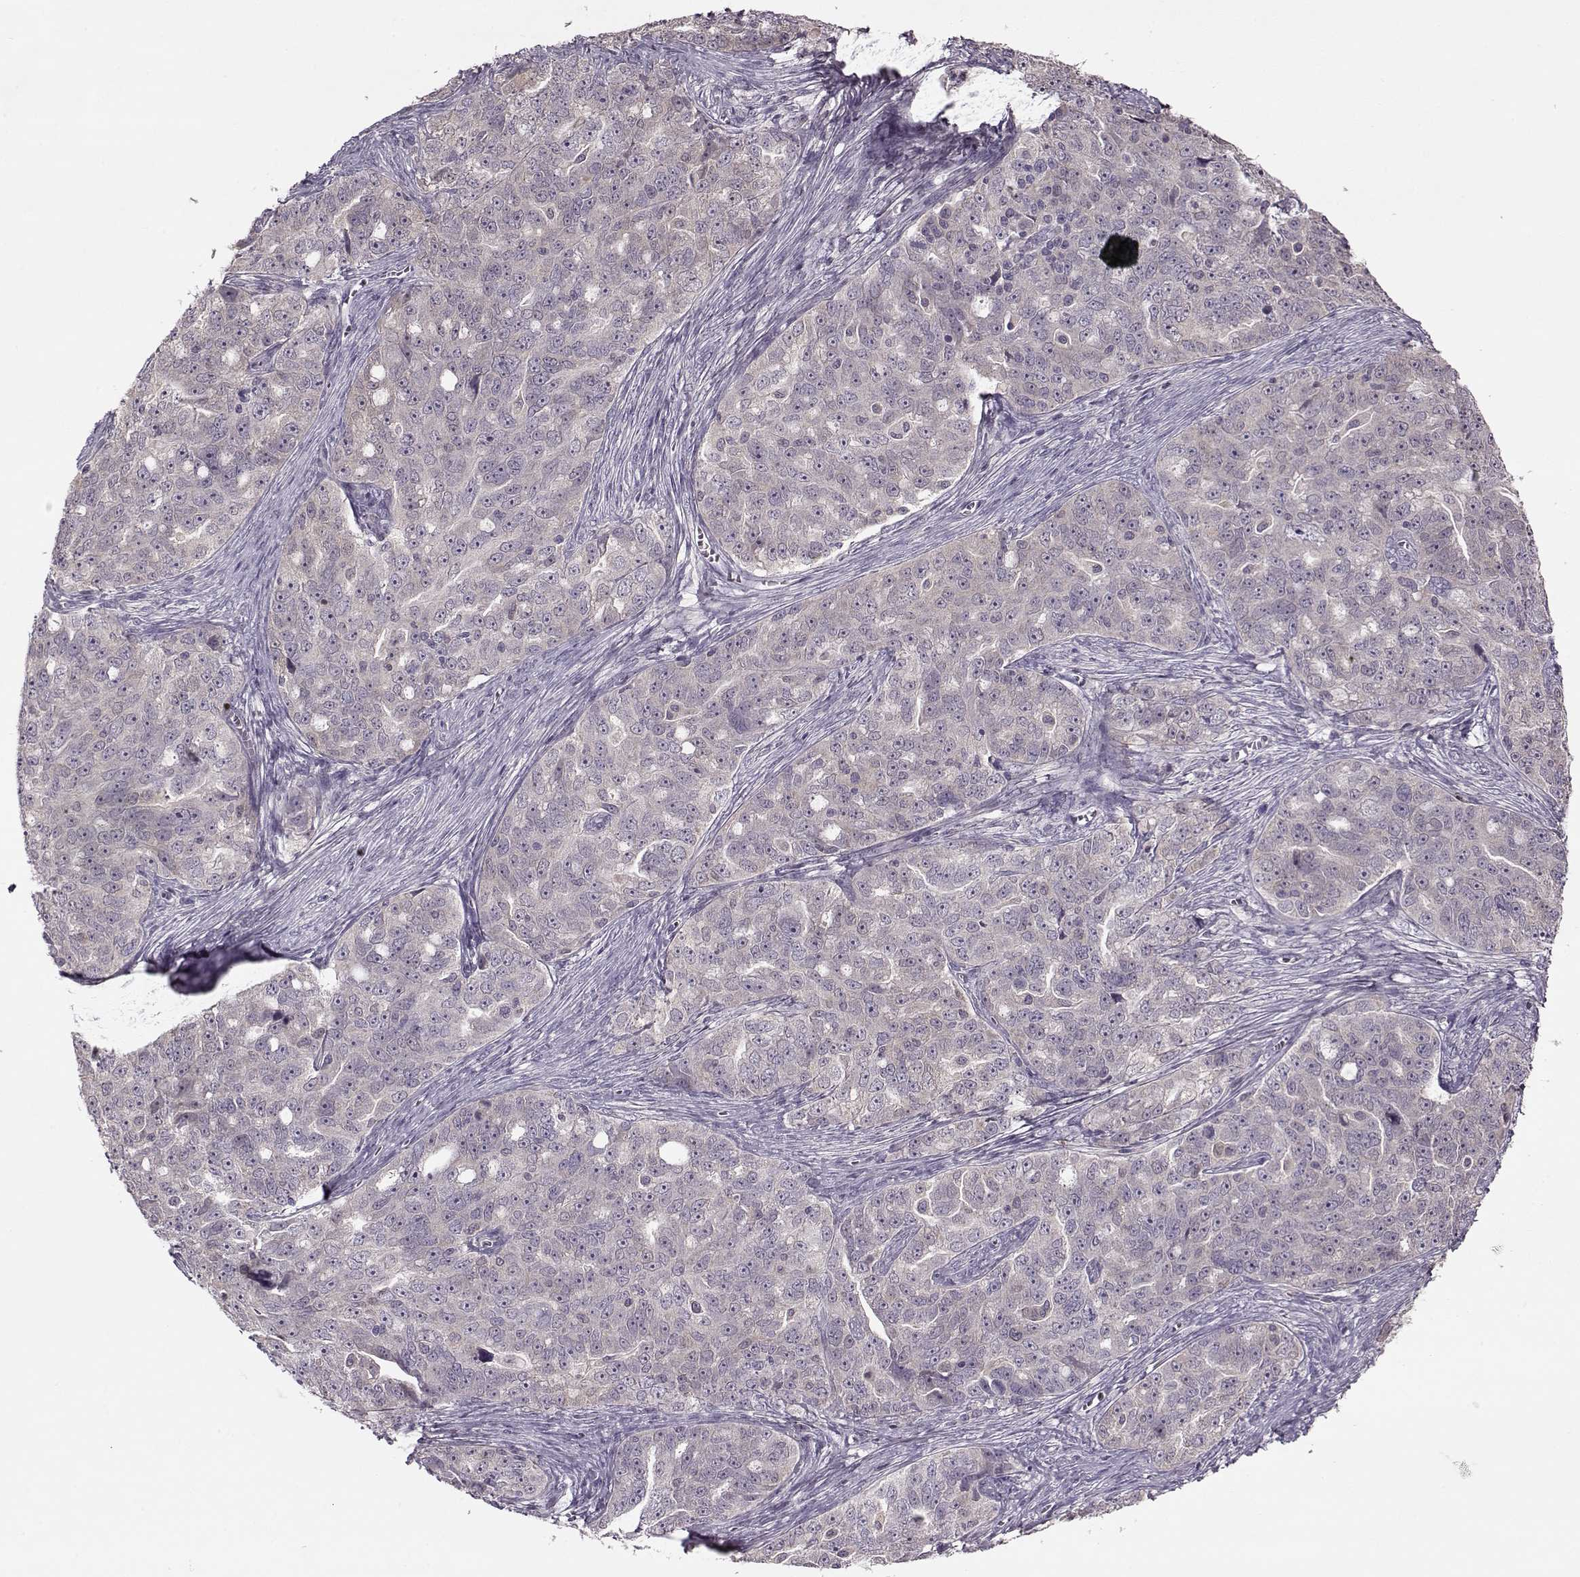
{"staining": {"intensity": "negative", "quantity": "none", "location": "none"}, "tissue": "ovarian cancer", "cell_type": "Tumor cells", "image_type": "cancer", "snomed": [{"axis": "morphology", "description": "Cystadenocarcinoma, serous, NOS"}, {"axis": "topography", "description": "Ovary"}], "caption": "Immunohistochemical staining of ovarian cancer (serous cystadenocarcinoma) shows no significant expression in tumor cells.", "gene": "ACOT11", "patient": {"sex": "female", "age": 51}}